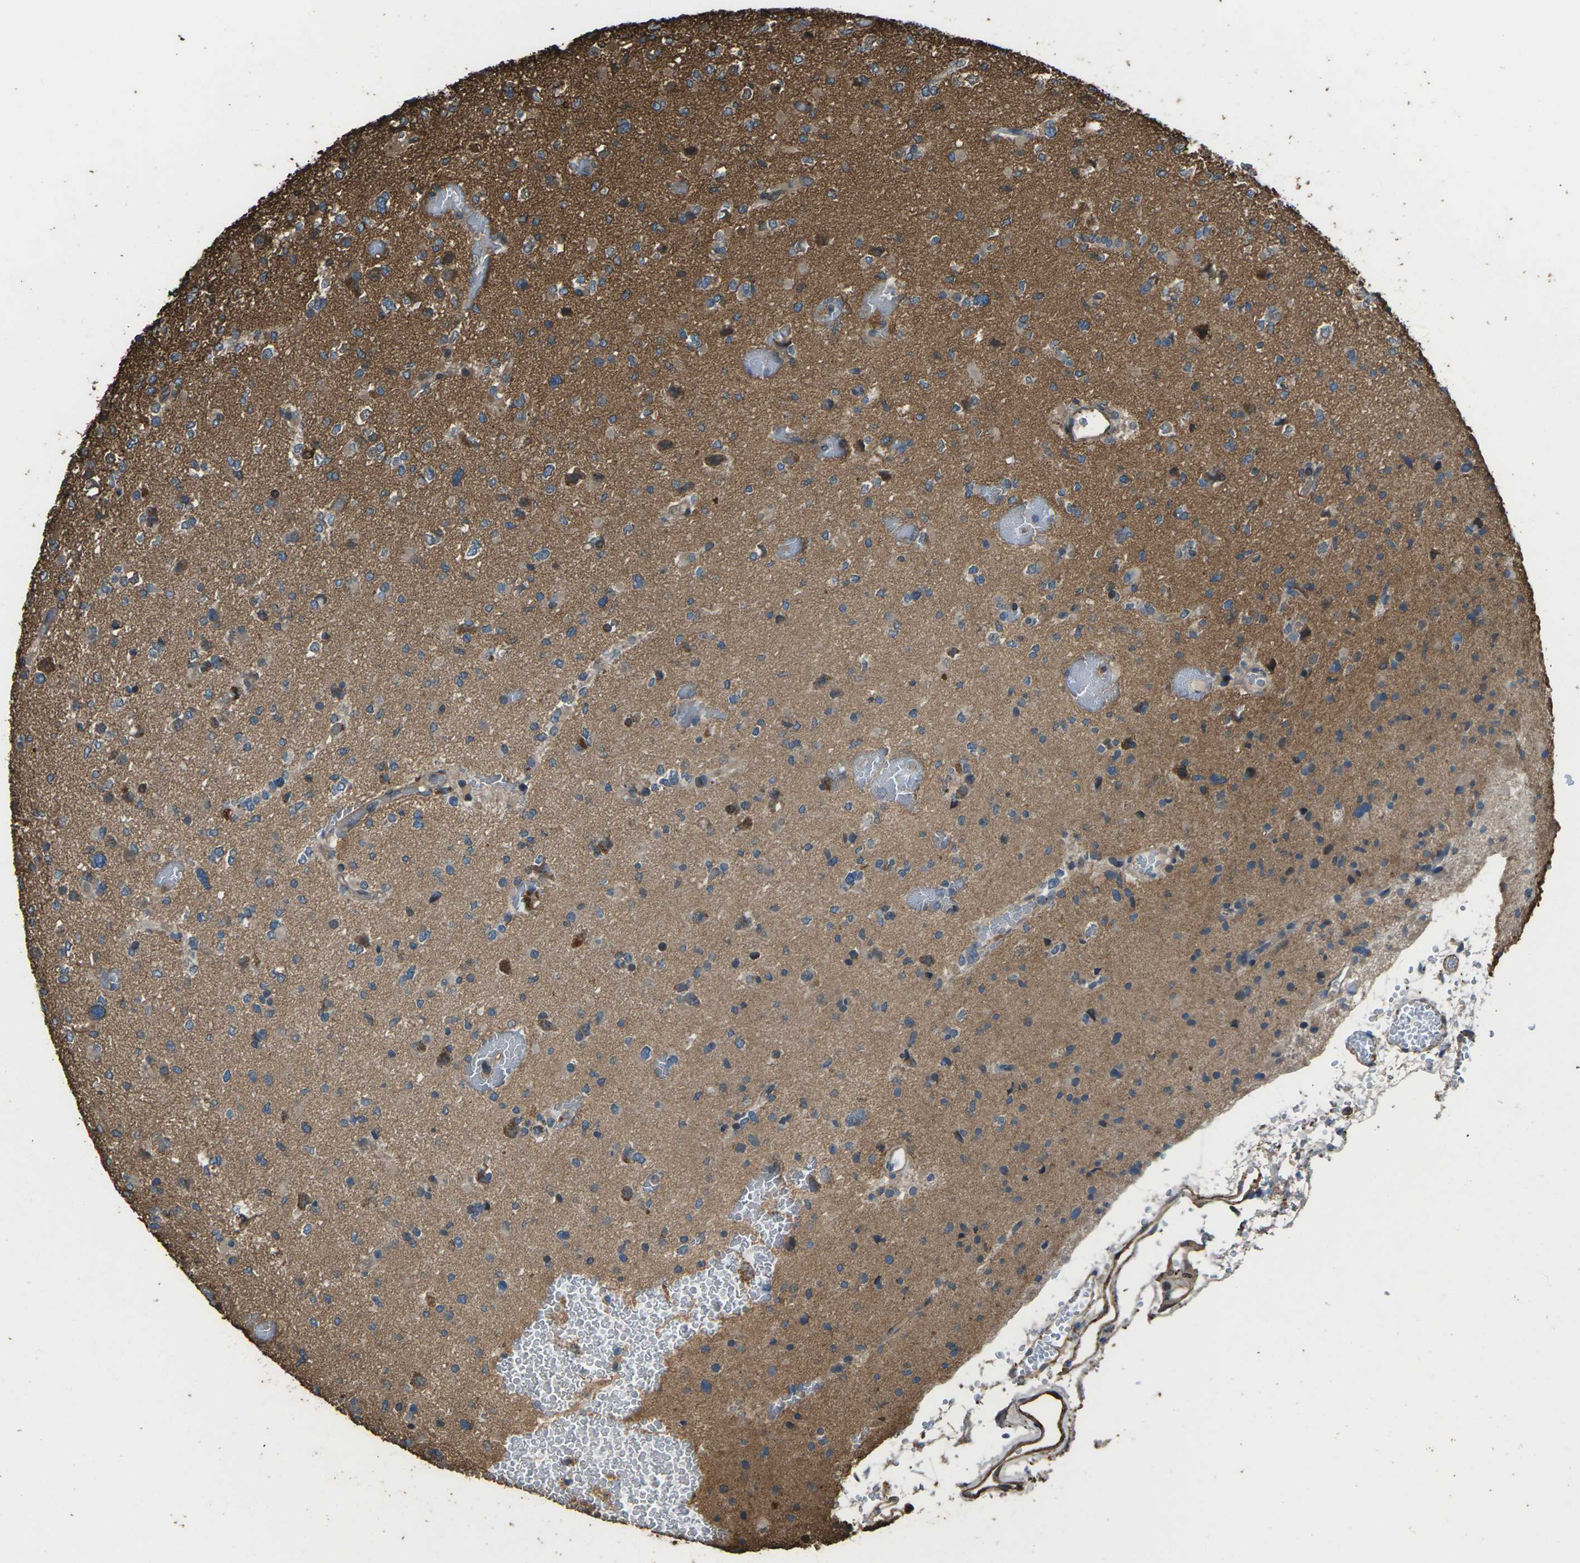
{"staining": {"intensity": "moderate", "quantity": ">75%", "location": "cytoplasmic/membranous"}, "tissue": "glioma", "cell_type": "Tumor cells", "image_type": "cancer", "snomed": [{"axis": "morphology", "description": "Glioma, malignant, Low grade"}, {"axis": "topography", "description": "Brain"}], "caption": "Protein analysis of glioma tissue reveals moderate cytoplasmic/membranous positivity in about >75% of tumor cells. (Brightfield microscopy of DAB IHC at high magnification).", "gene": "DHPS", "patient": {"sex": "female", "age": 22}}